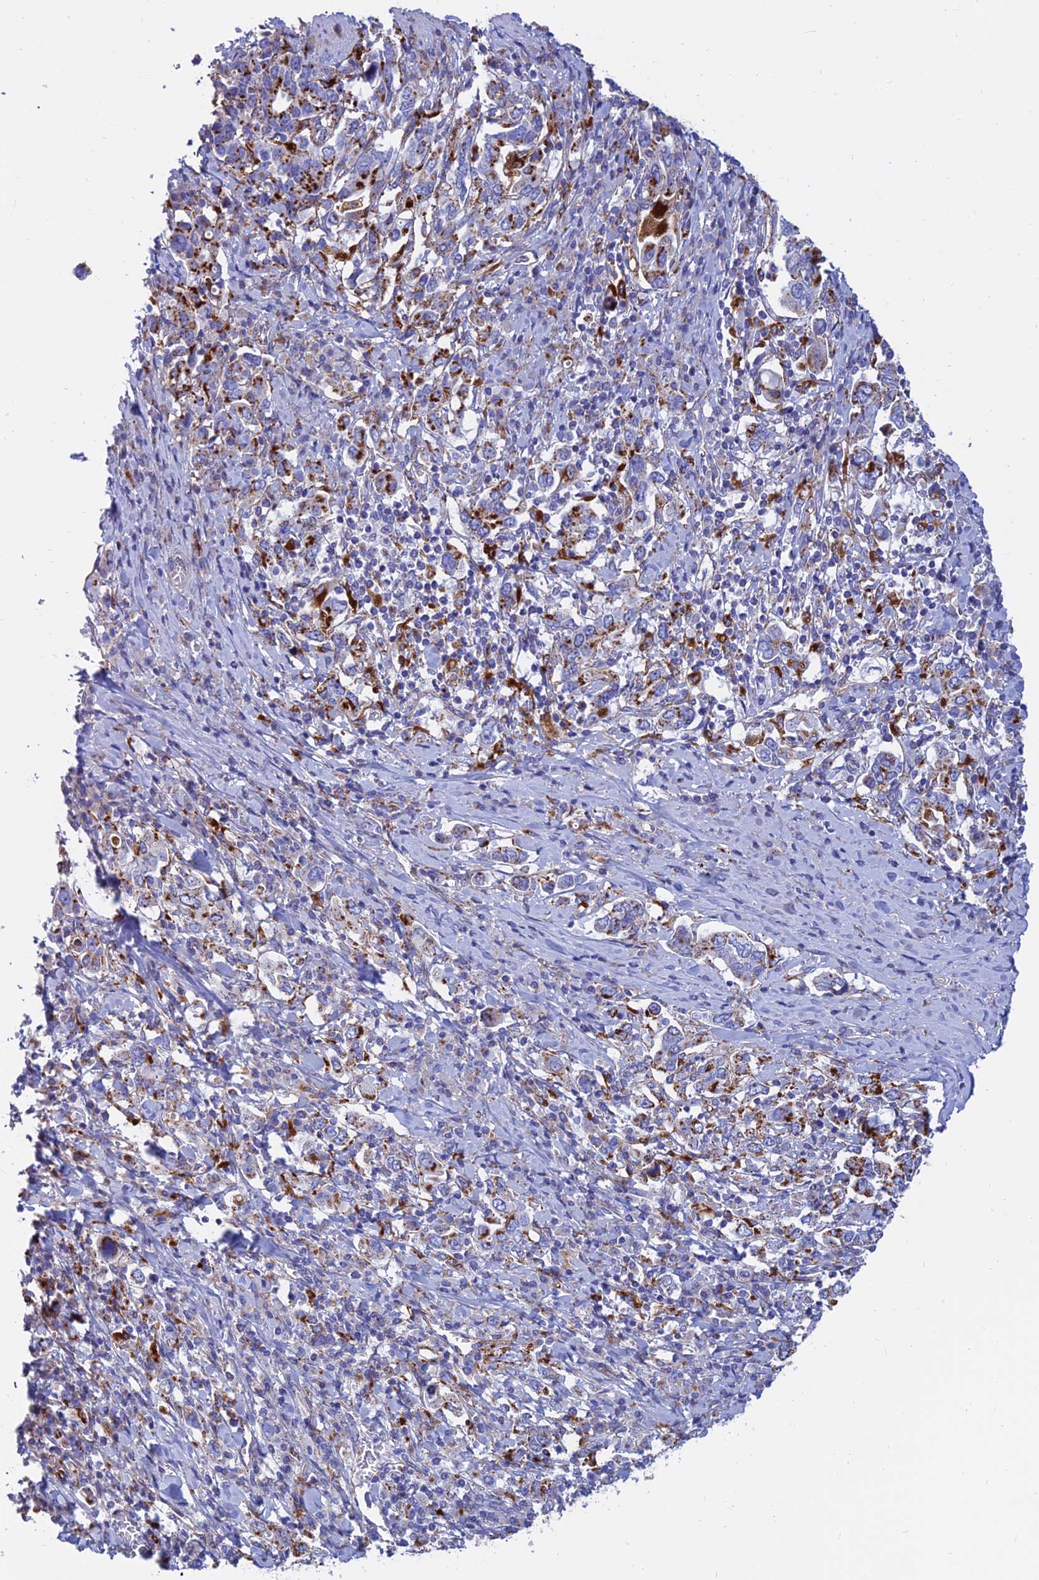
{"staining": {"intensity": "strong", "quantity": "25%-75%", "location": "cytoplasmic/membranous"}, "tissue": "stomach cancer", "cell_type": "Tumor cells", "image_type": "cancer", "snomed": [{"axis": "morphology", "description": "Adenocarcinoma, NOS"}, {"axis": "topography", "description": "Stomach, upper"}, {"axis": "topography", "description": "Stomach"}], "caption": "The immunohistochemical stain highlights strong cytoplasmic/membranous staining in tumor cells of stomach cancer tissue.", "gene": "SPNS1", "patient": {"sex": "male", "age": 62}}